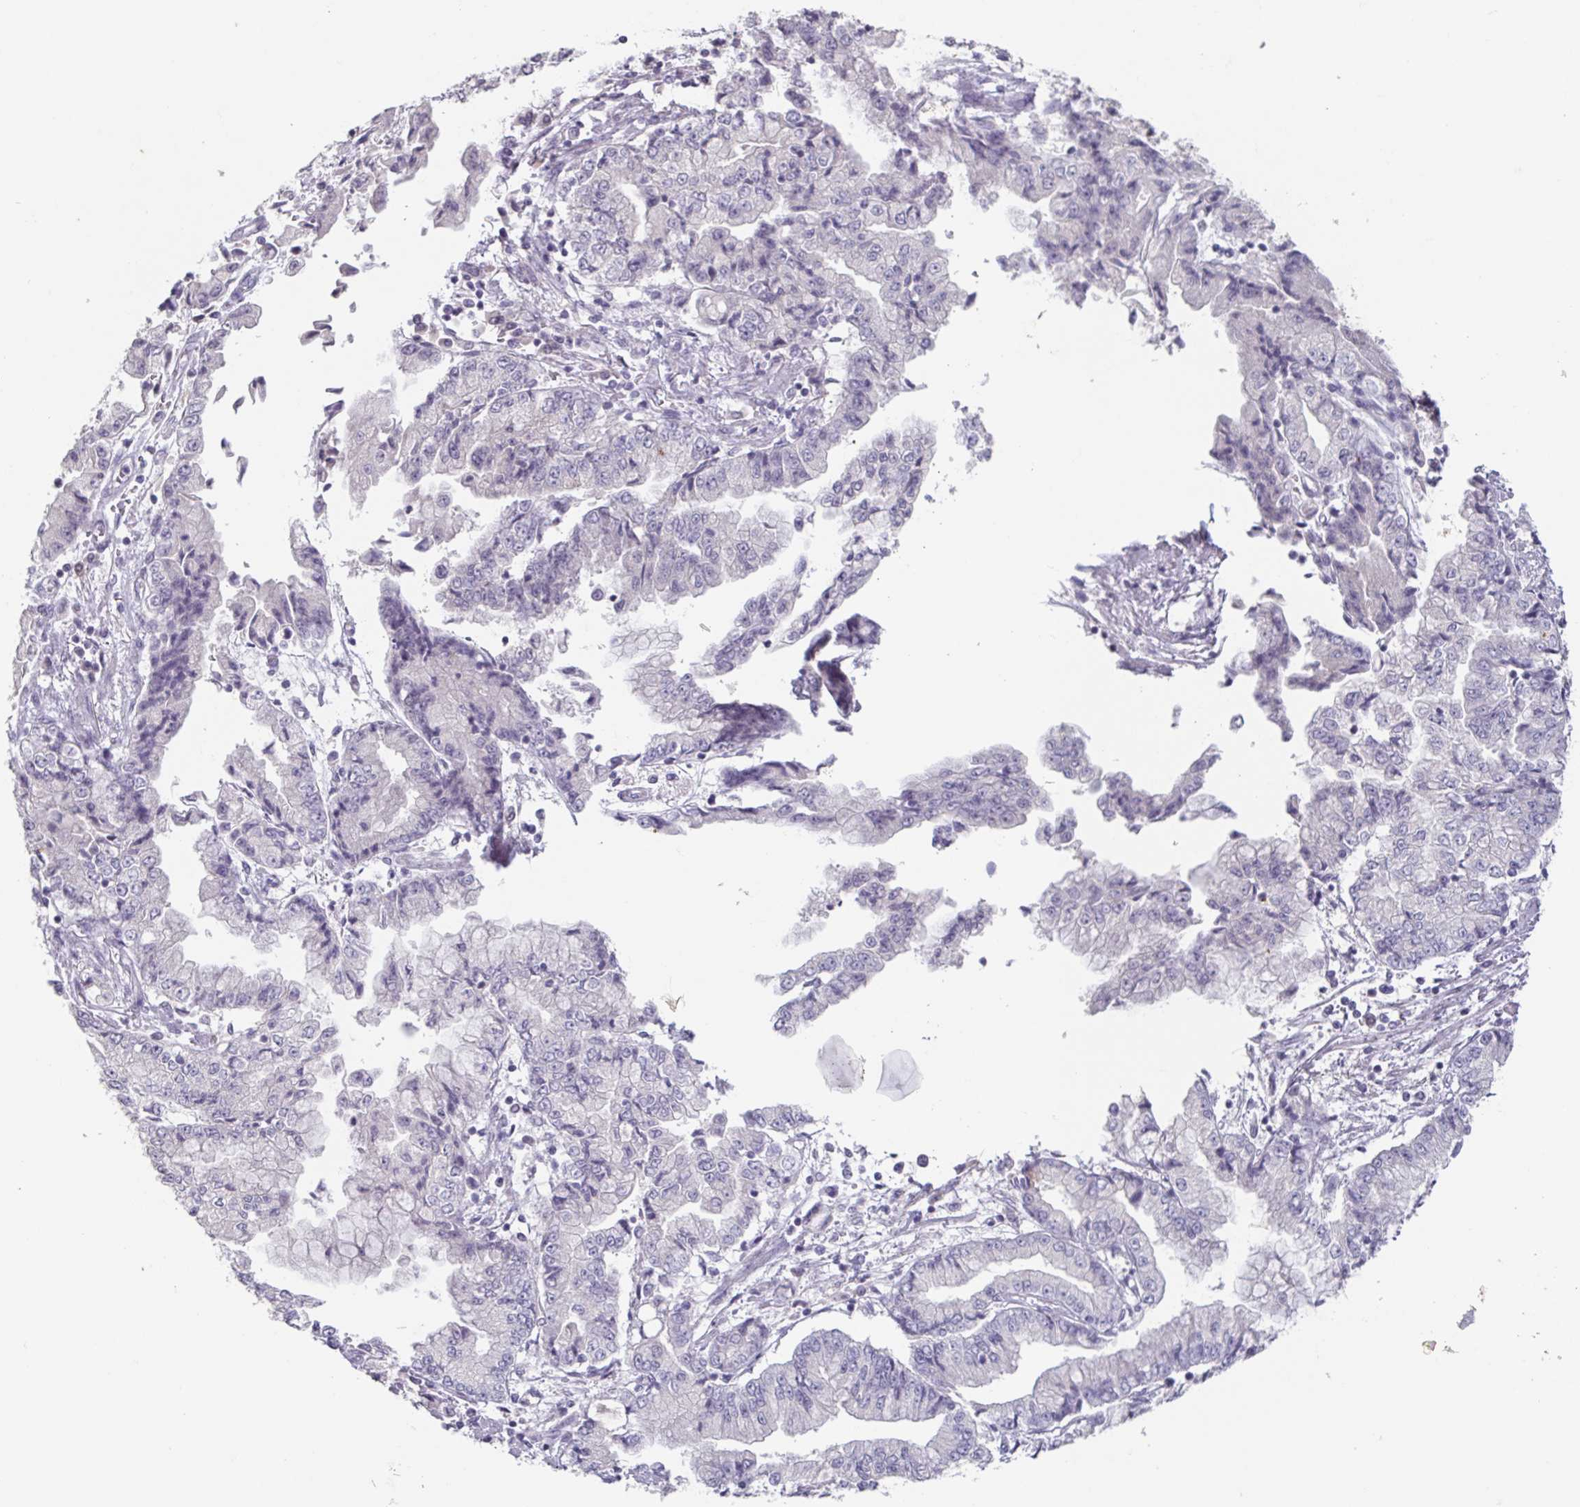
{"staining": {"intensity": "negative", "quantity": "none", "location": "none"}, "tissue": "stomach cancer", "cell_type": "Tumor cells", "image_type": "cancer", "snomed": [{"axis": "morphology", "description": "Adenocarcinoma, NOS"}, {"axis": "topography", "description": "Stomach, upper"}], "caption": "This is an immunohistochemistry (IHC) image of human adenocarcinoma (stomach). There is no staining in tumor cells.", "gene": "INSL5", "patient": {"sex": "female", "age": 74}}